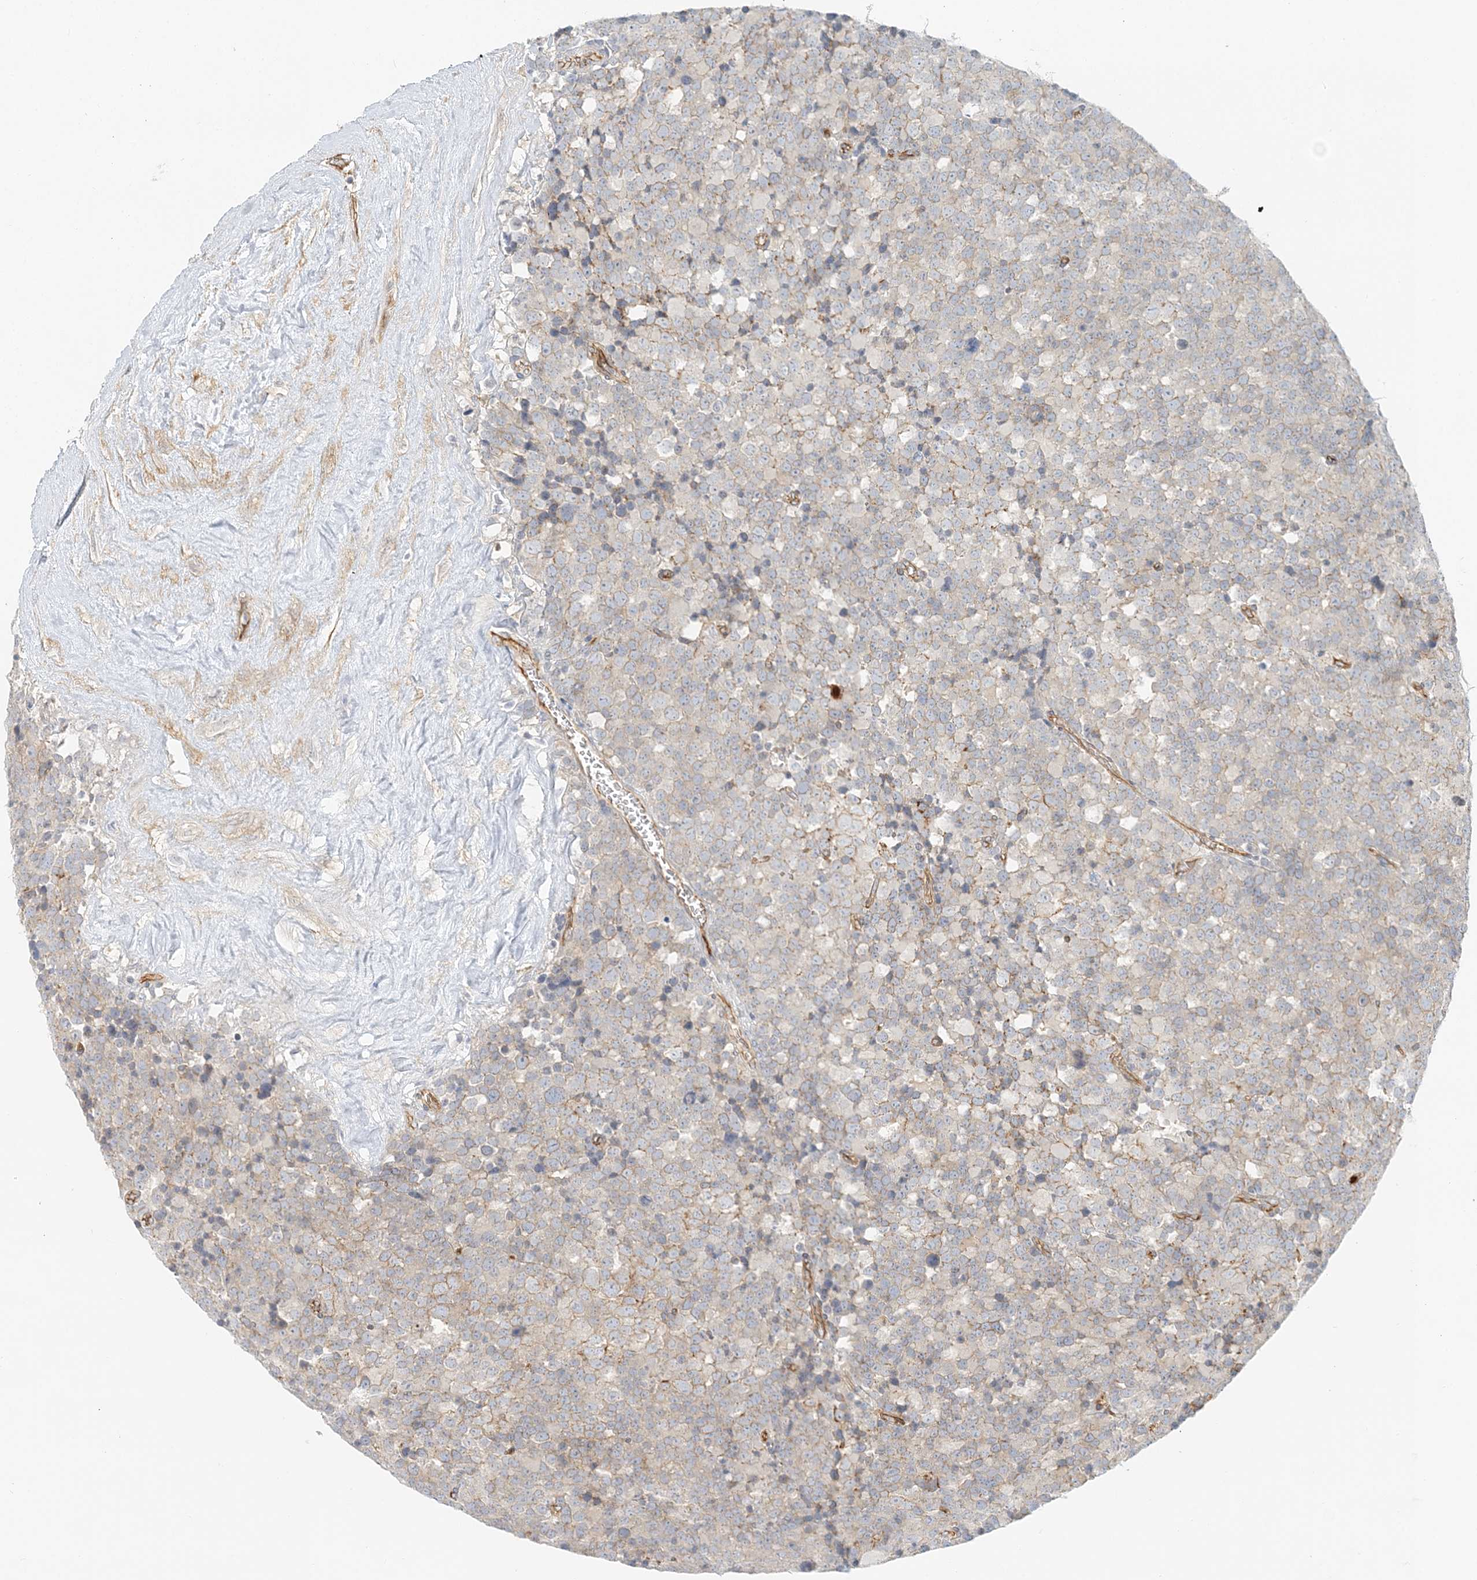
{"staining": {"intensity": "negative", "quantity": "none", "location": "none"}, "tissue": "testis cancer", "cell_type": "Tumor cells", "image_type": "cancer", "snomed": [{"axis": "morphology", "description": "Seminoma, NOS"}, {"axis": "topography", "description": "Testis"}], "caption": "Tumor cells show no significant protein staining in seminoma (testis). (DAB immunohistochemistry, high magnification).", "gene": "DNAH1", "patient": {"sex": "male", "age": 71}}